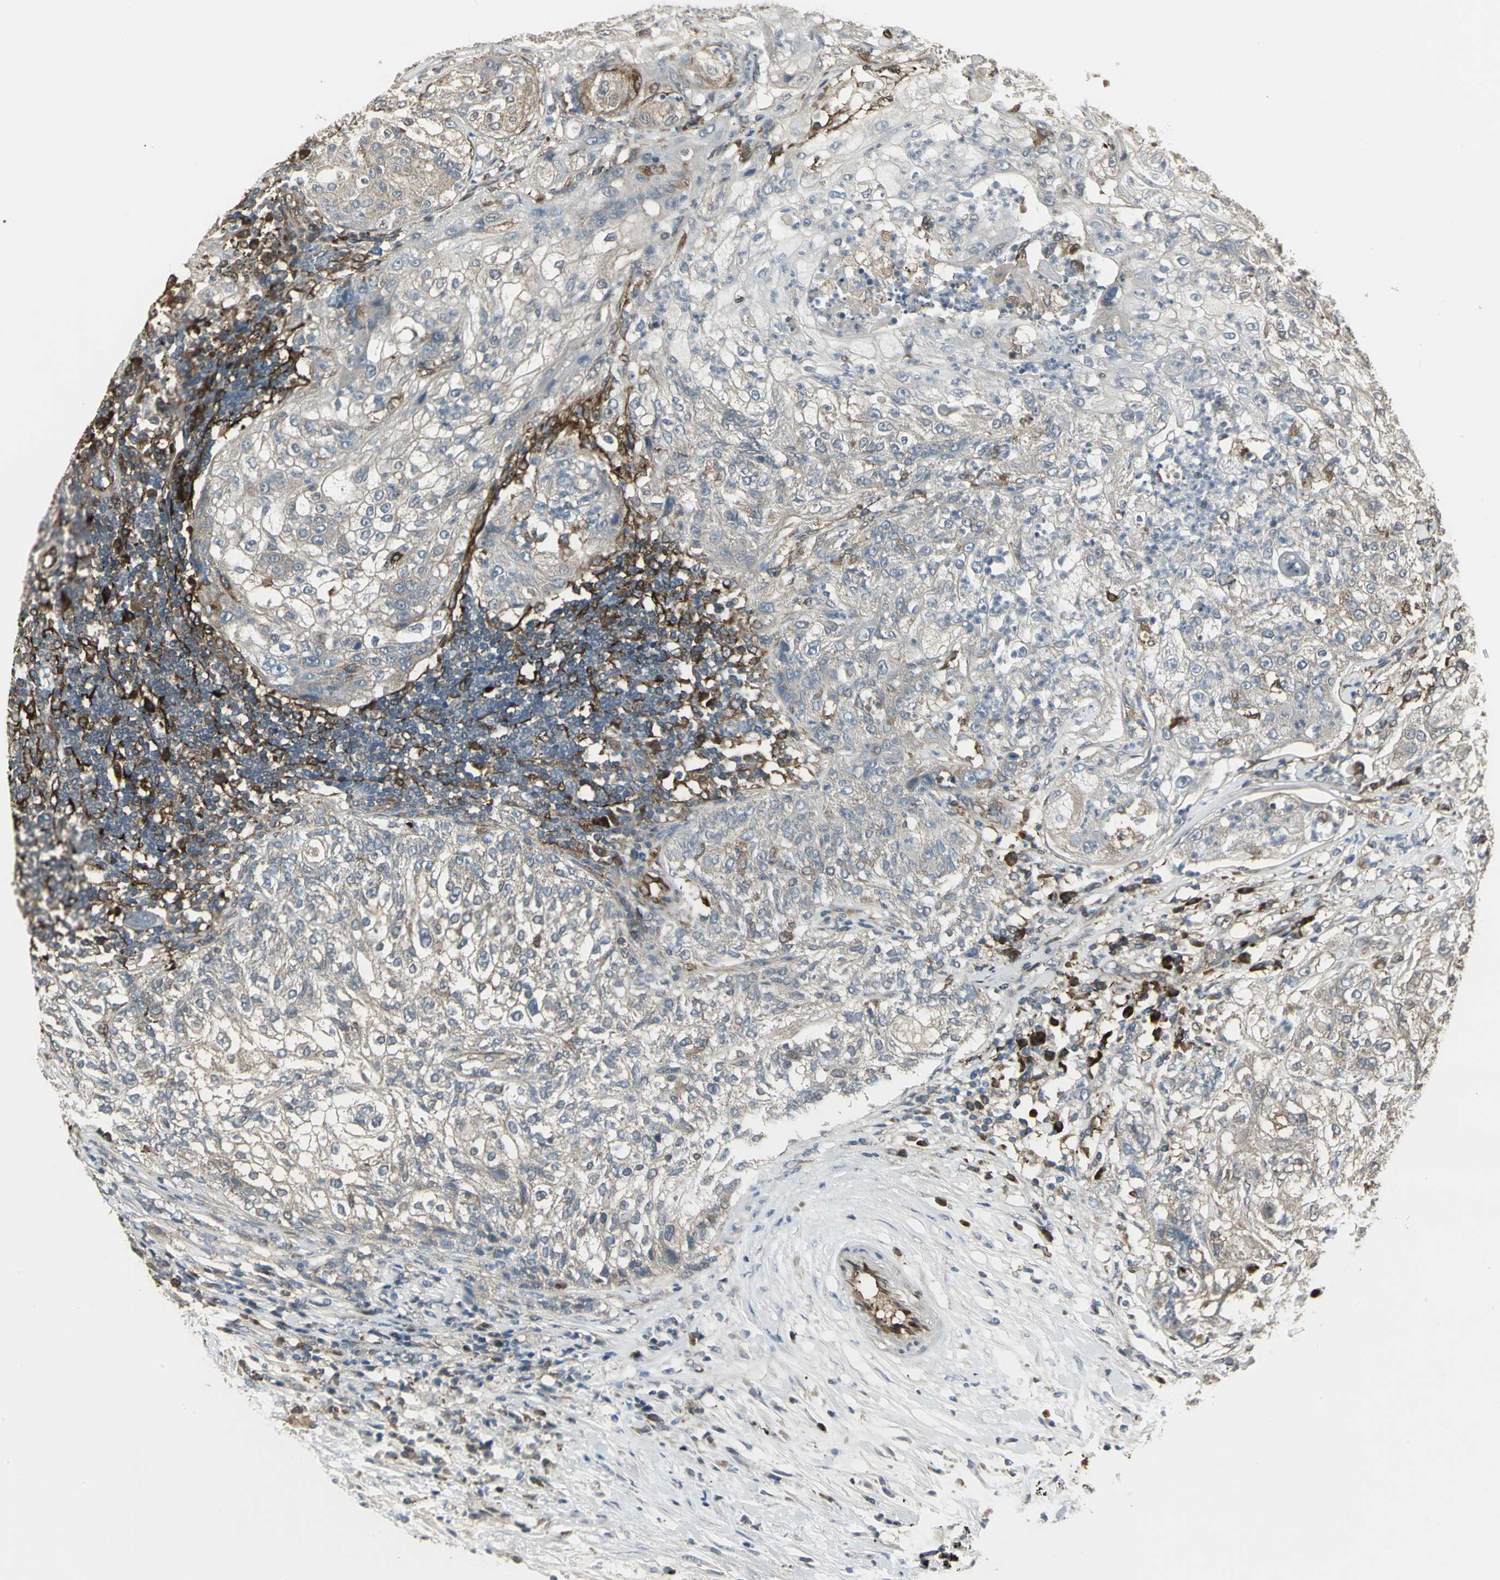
{"staining": {"intensity": "weak", "quantity": "25%-75%", "location": "cytoplasmic/membranous"}, "tissue": "lung cancer", "cell_type": "Tumor cells", "image_type": "cancer", "snomed": [{"axis": "morphology", "description": "Inflammation, NOS"}, {"axis": "morphology", "description": "Squamous cell carcinoma, NOS"}, {"axis": "topography", "description": "Lymph node"}, {"axis": "topography", "description": "Soft tissue"}, {"axis": "topography", "description": "Lung"}], "caption": "Lung squamous cell carcinoma stained with a protein marker reveals weak staining in tumor cells.", "gene": "PRXL2B", "patient": {"sex": "male", "age": 66}}